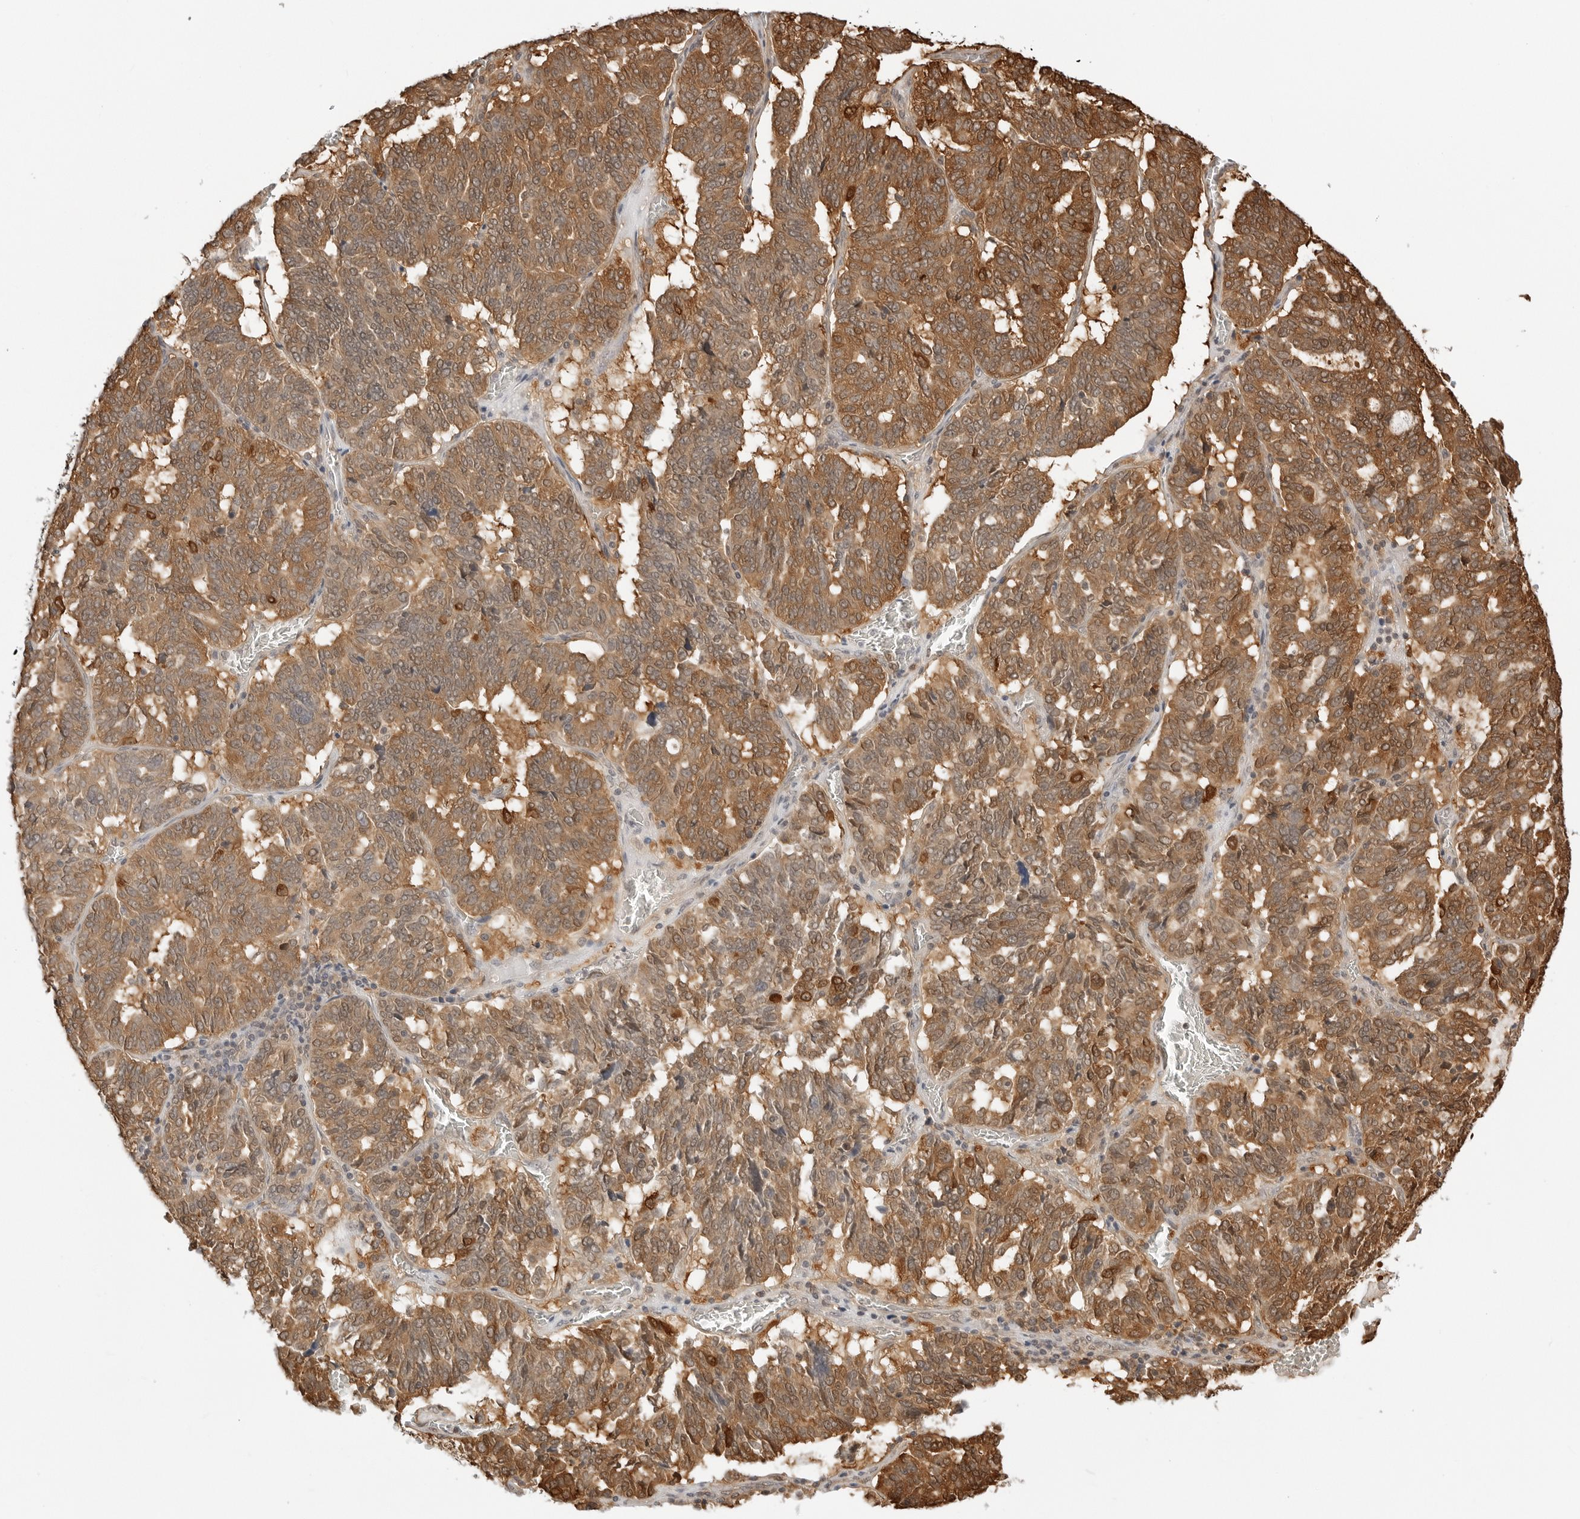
{"staining": {"intensity": "moderate", "quantity": ">75%", "location": "cytoplasmic/membranous"}, "tissue": "ovarian cancer", "cell_type": "Tumor cells", "image_type": "cancer", "snomed": [{"axis": "morphology", "description": "Cystadenocarcinoma, serous, NOS"}, {"axis": "topography", "description": "Ovary"}], "caption": "High-magnification brightfield microscopy of ovarian cancer (serous cystadenocarcinoma) stained with DAB (3,3'-diaminobenzidine) (brown) and counterstained with hematoxylin (blue). tumor cells exhibit moderate cytoplasmic/membranous staining is present in approximately>75% of cells. (DAB IHC, brown staining for protein, blue staining for nuclei).", "gene": "NUDC", "patient": {"sex": "female", "age": 59}}